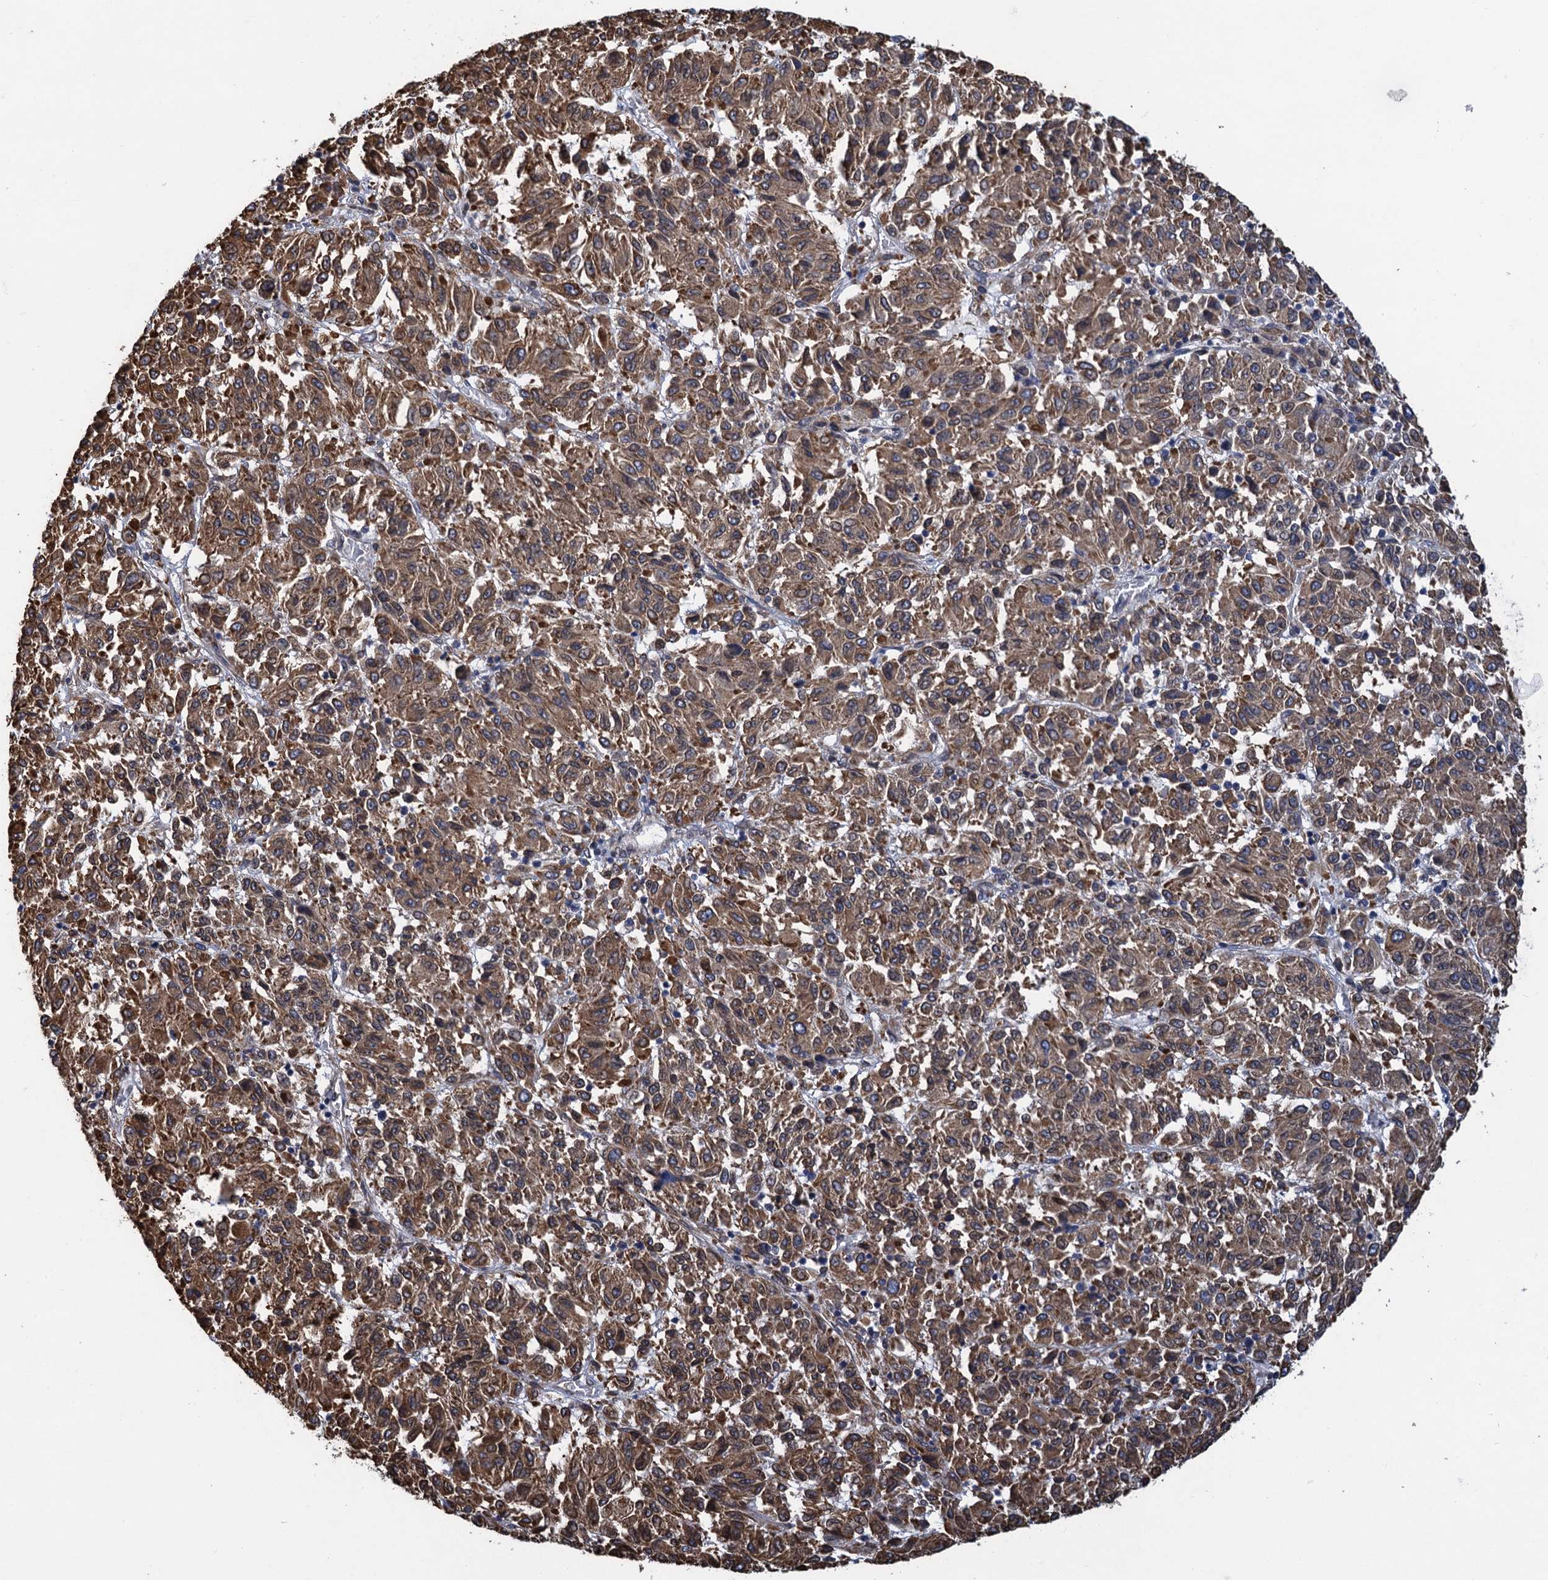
{"staining": {"intensity": "moderate", "quantity": ">75%", "location": "cytoplasmic/membranous"}, "tissue": "melanoma", "cell_type": "Tumor cells", "image_type": "cancer", "snomed": [{"axis": "morphology", "description": "Malignant melanoma, Metastatic site"}, {"axis": "topography", "description": "Lung"}], "caption": "The histopathology image displays a brown stain indicating the presence of a protein in the cytoplasmic/membranous of tumor cells in malignant melanoma (metastatic site).", "gene": "ARMC5", "patient": {"sex": "male", "age": 64}}